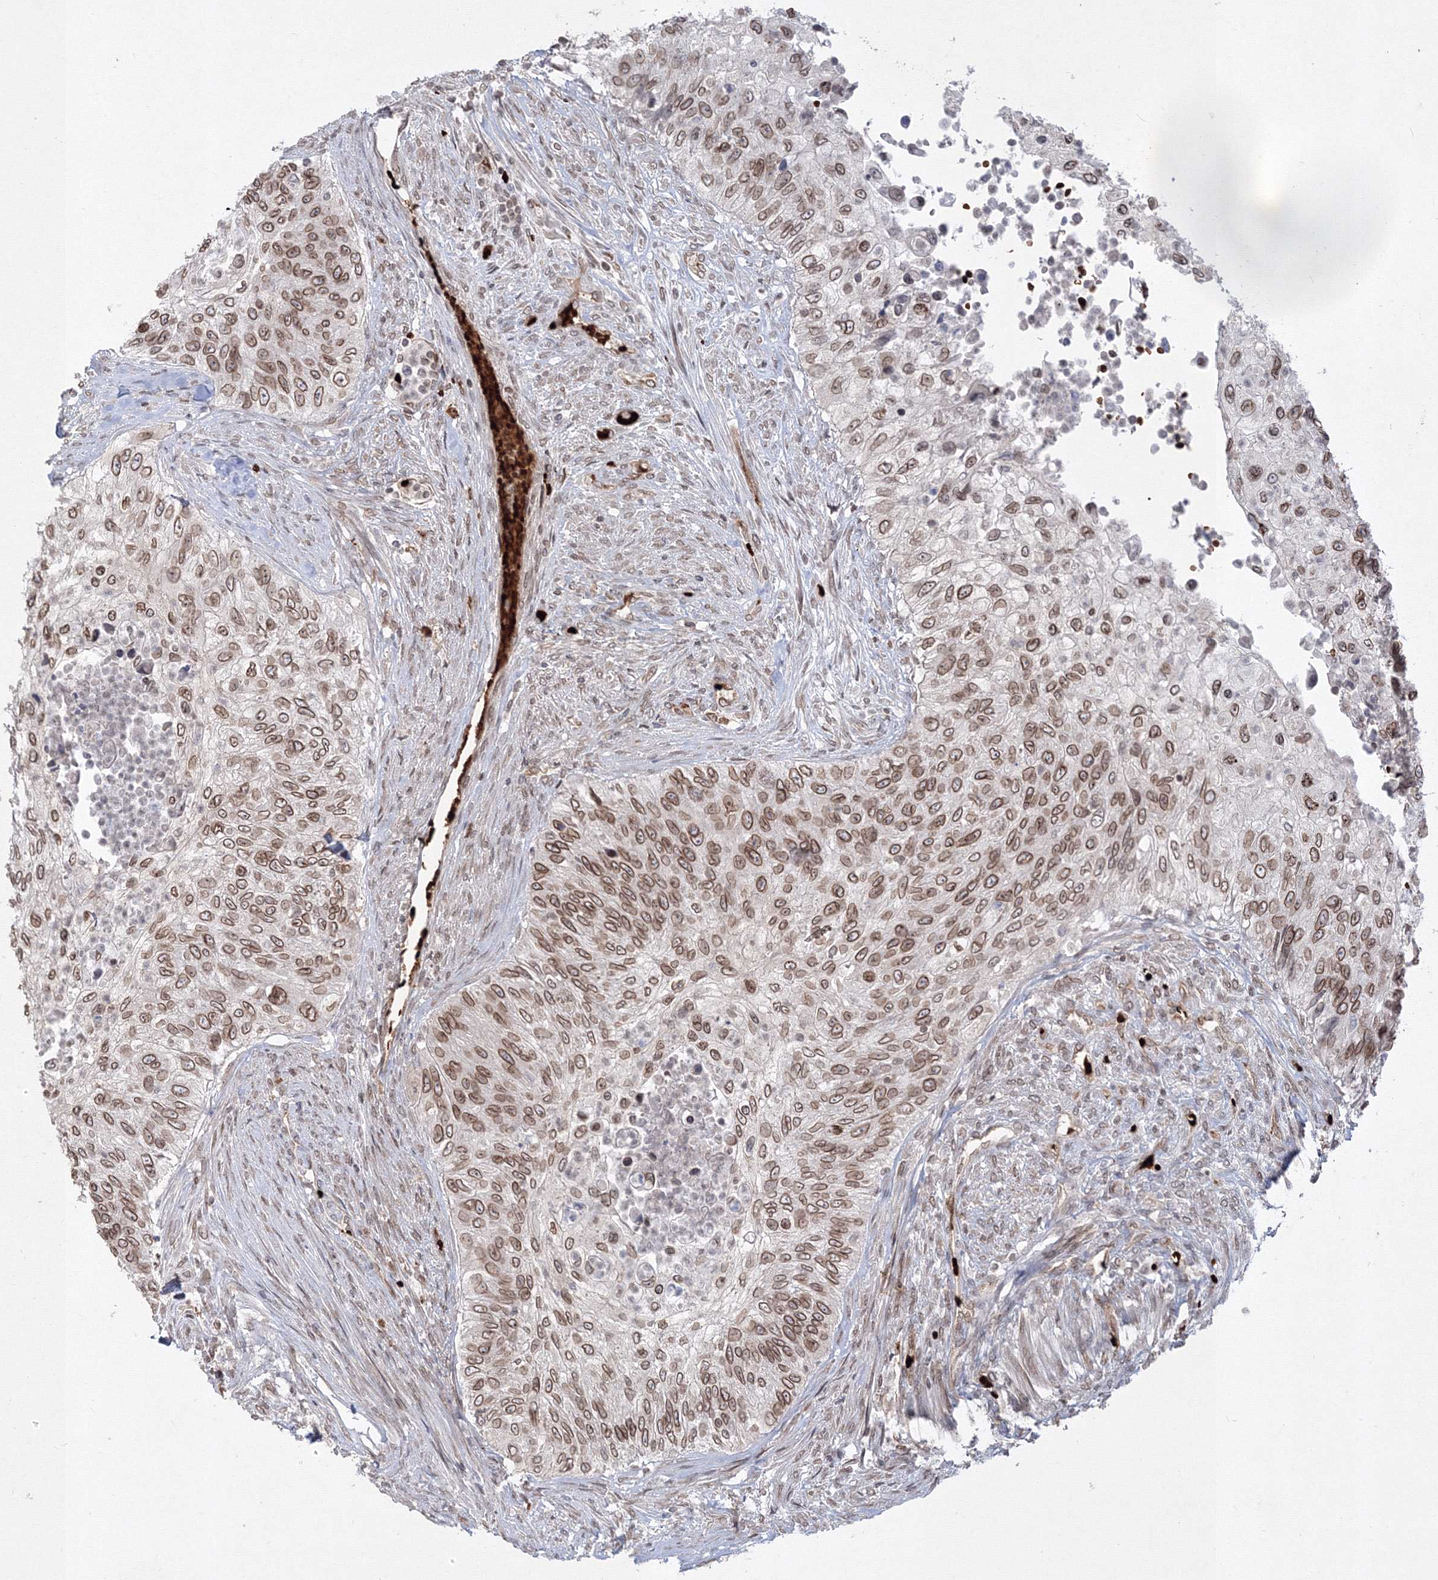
{"staining": {"intensity": "moderate", "quantity": ">75%", "location": "cytoplasmic/membranous,nuclear"}, "tissue": "urothelial cancer", "cell_type": "Tumor cells", "image_type": "cancer", "snomed": [{"axis": "morphology", "description": "Urothelial carcinoma, High grade"}, {"axis": "topography", "description": "Urinary bladder"}], "caption": "This image exhibits urothelial cancer stained with immunohistochemistry (IHC) to label a protein in brown. The cytoplasmic/membranous and nuclear of tumor cells show moderate positivity for the protein. Nuclei are counter-stained blue.", "gene": "DNAJB2", "patient": {"sex": "female", "age": 60}}